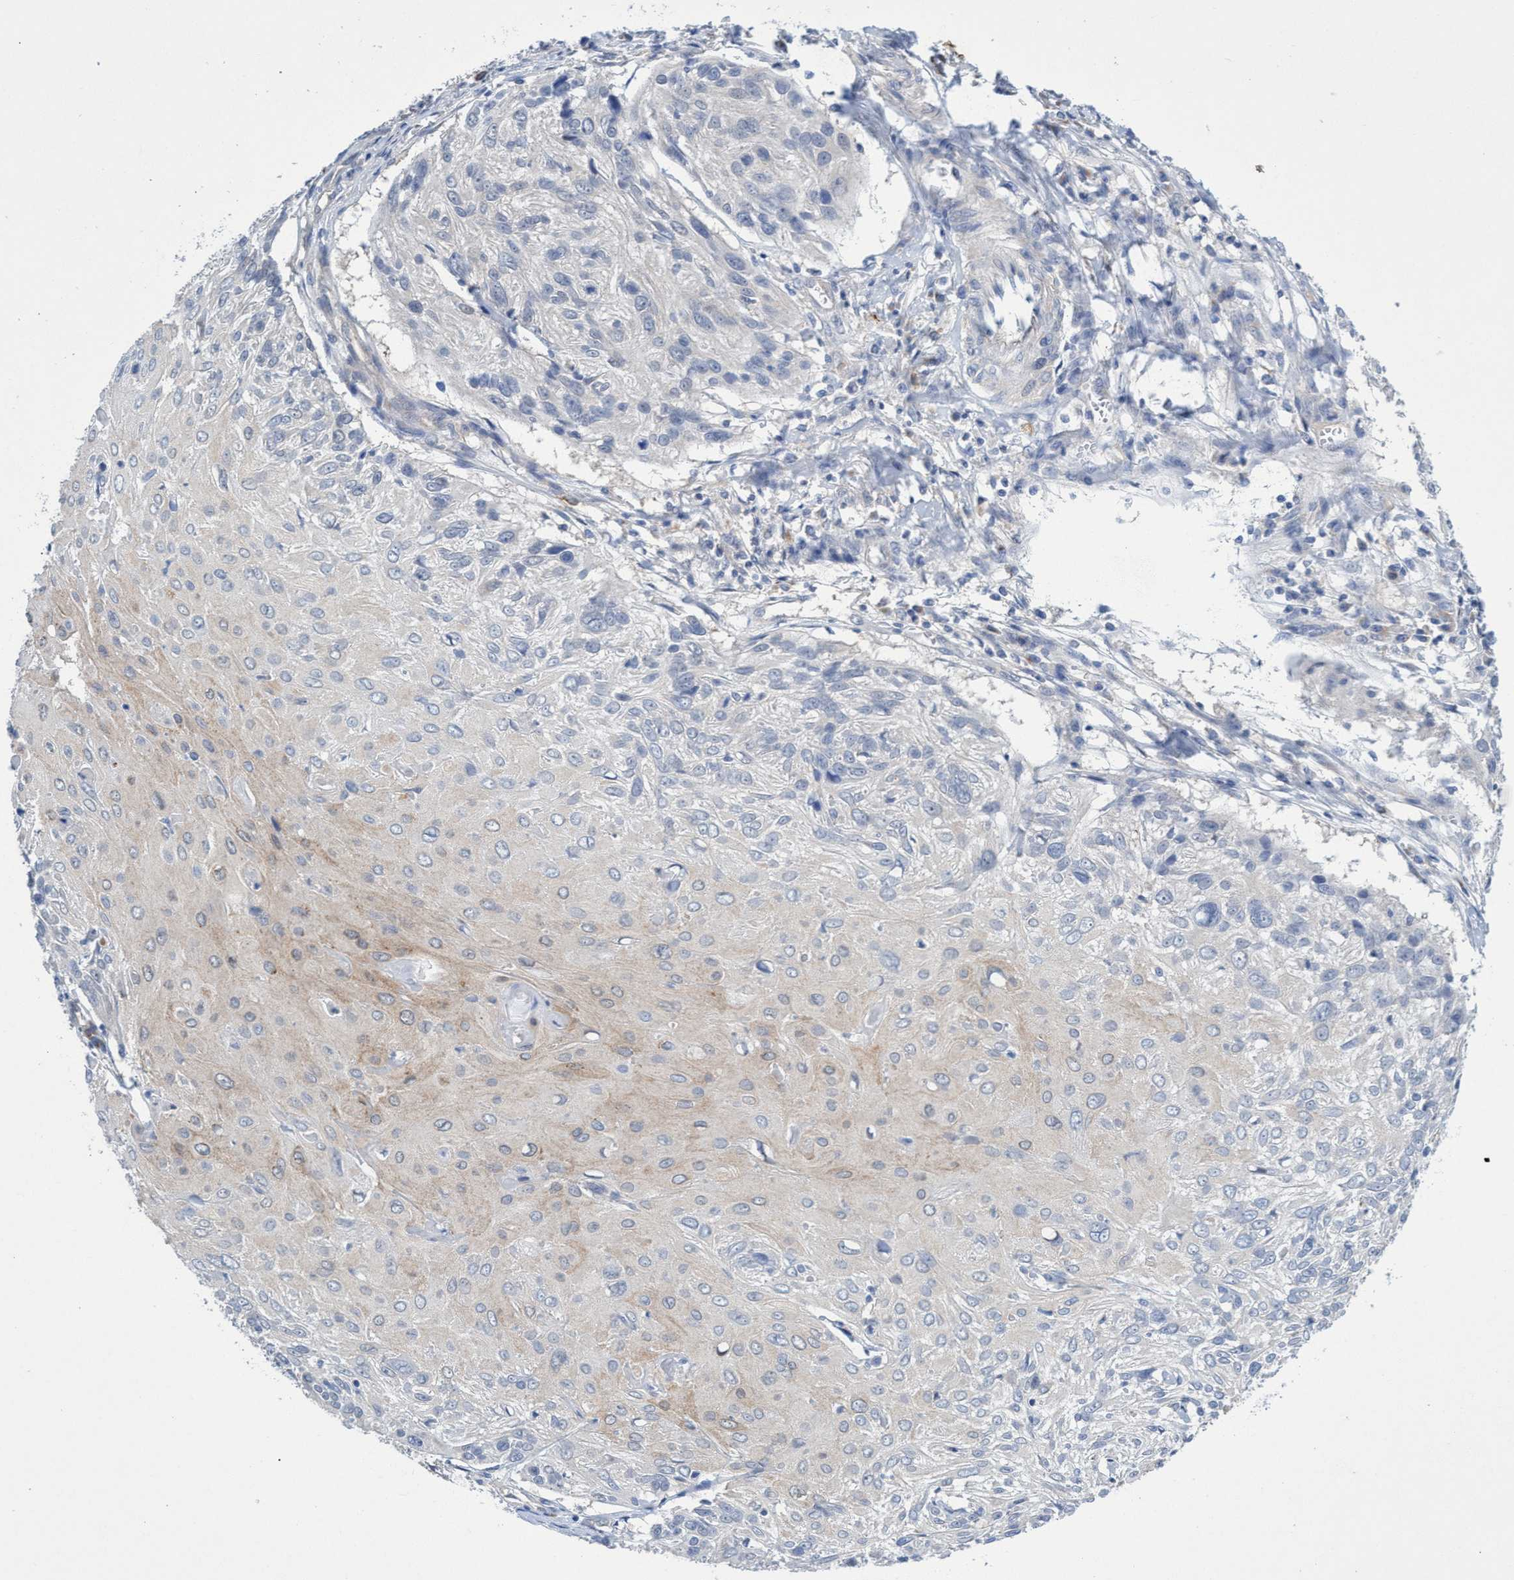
{"staining": {"intensity": "negative", "quantity": "none", "location": "none"}, "tissue": "cervical cancer", "cell_type": "Tumor cells", "image_type": "cancer", "snomed": [{"axis": "morphology", "description": "Squamous cell carcinoma, NOS"}, {"axis": "topography", "description": "Cervix"}], "caption": "Cervical cancer (squamous cell carcinoma) was stained to show a protein in brown. There is no significant expression in tumor cells.", "gene": "SVEP1", "patient": {"sex": "female", "age": 51}}